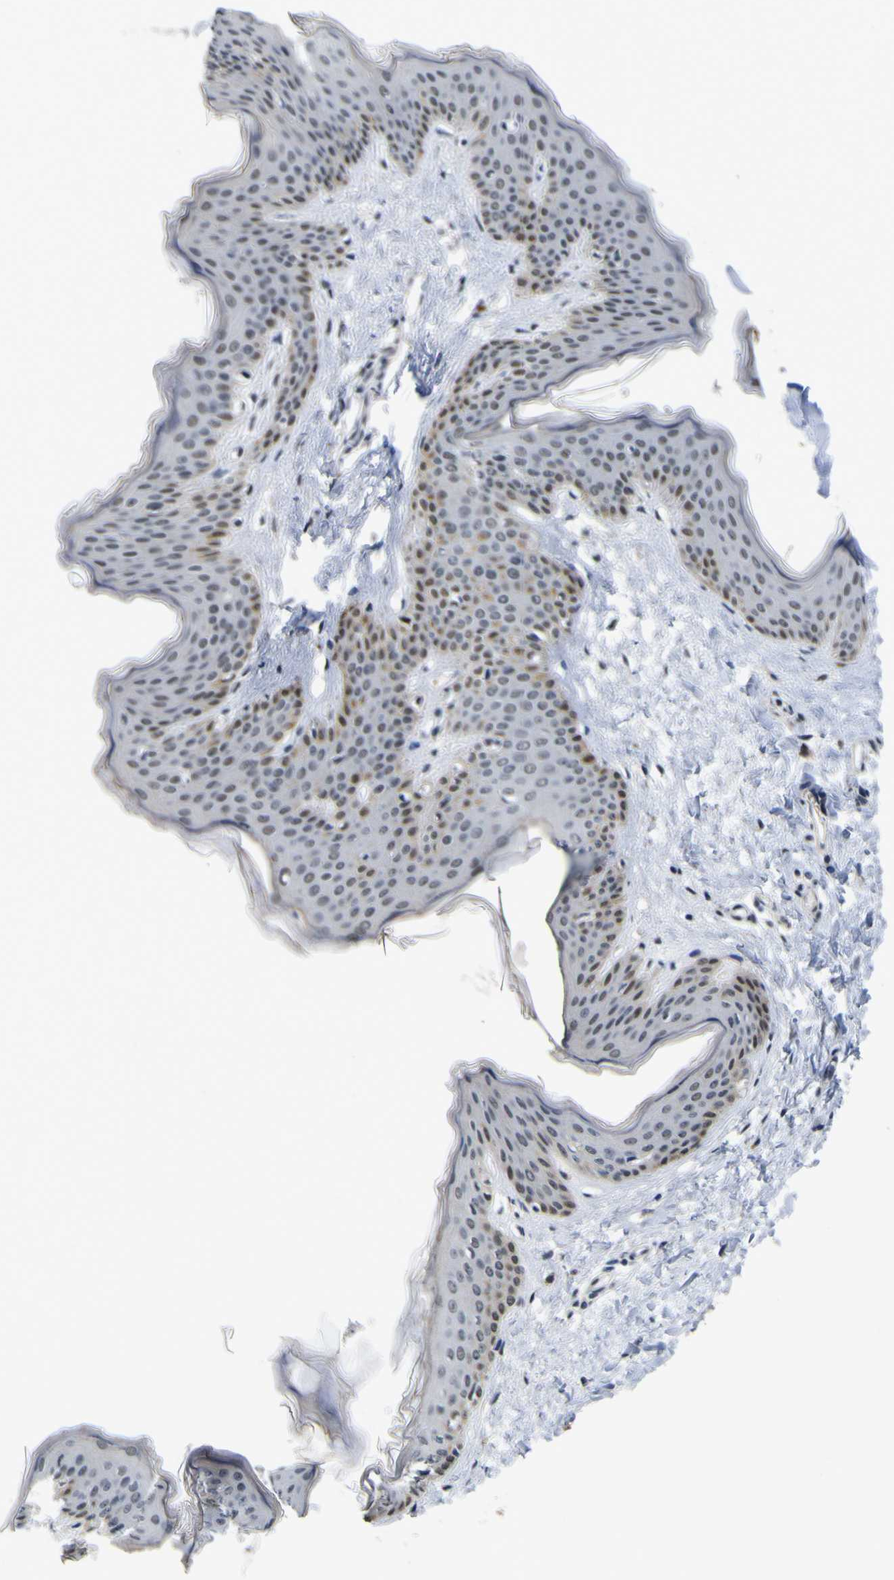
{"staining": {"intensity": "negative", "quantity": "none", "location": "none"}, "tissue": "skin", "cell_type": "Fibroblasts", "image_type": "normal", "snomed": [{"axis": "morphology", "description": "Normal tissue, NOS"}, {"axis": "topography", "description": "Skin"}], "caption": "DAB immunohistochemical staining of normal human skin displays no significant expression in fibroblasts.", "gene": "CUL4B", "patient": {"sex": "female", "age": 17}}